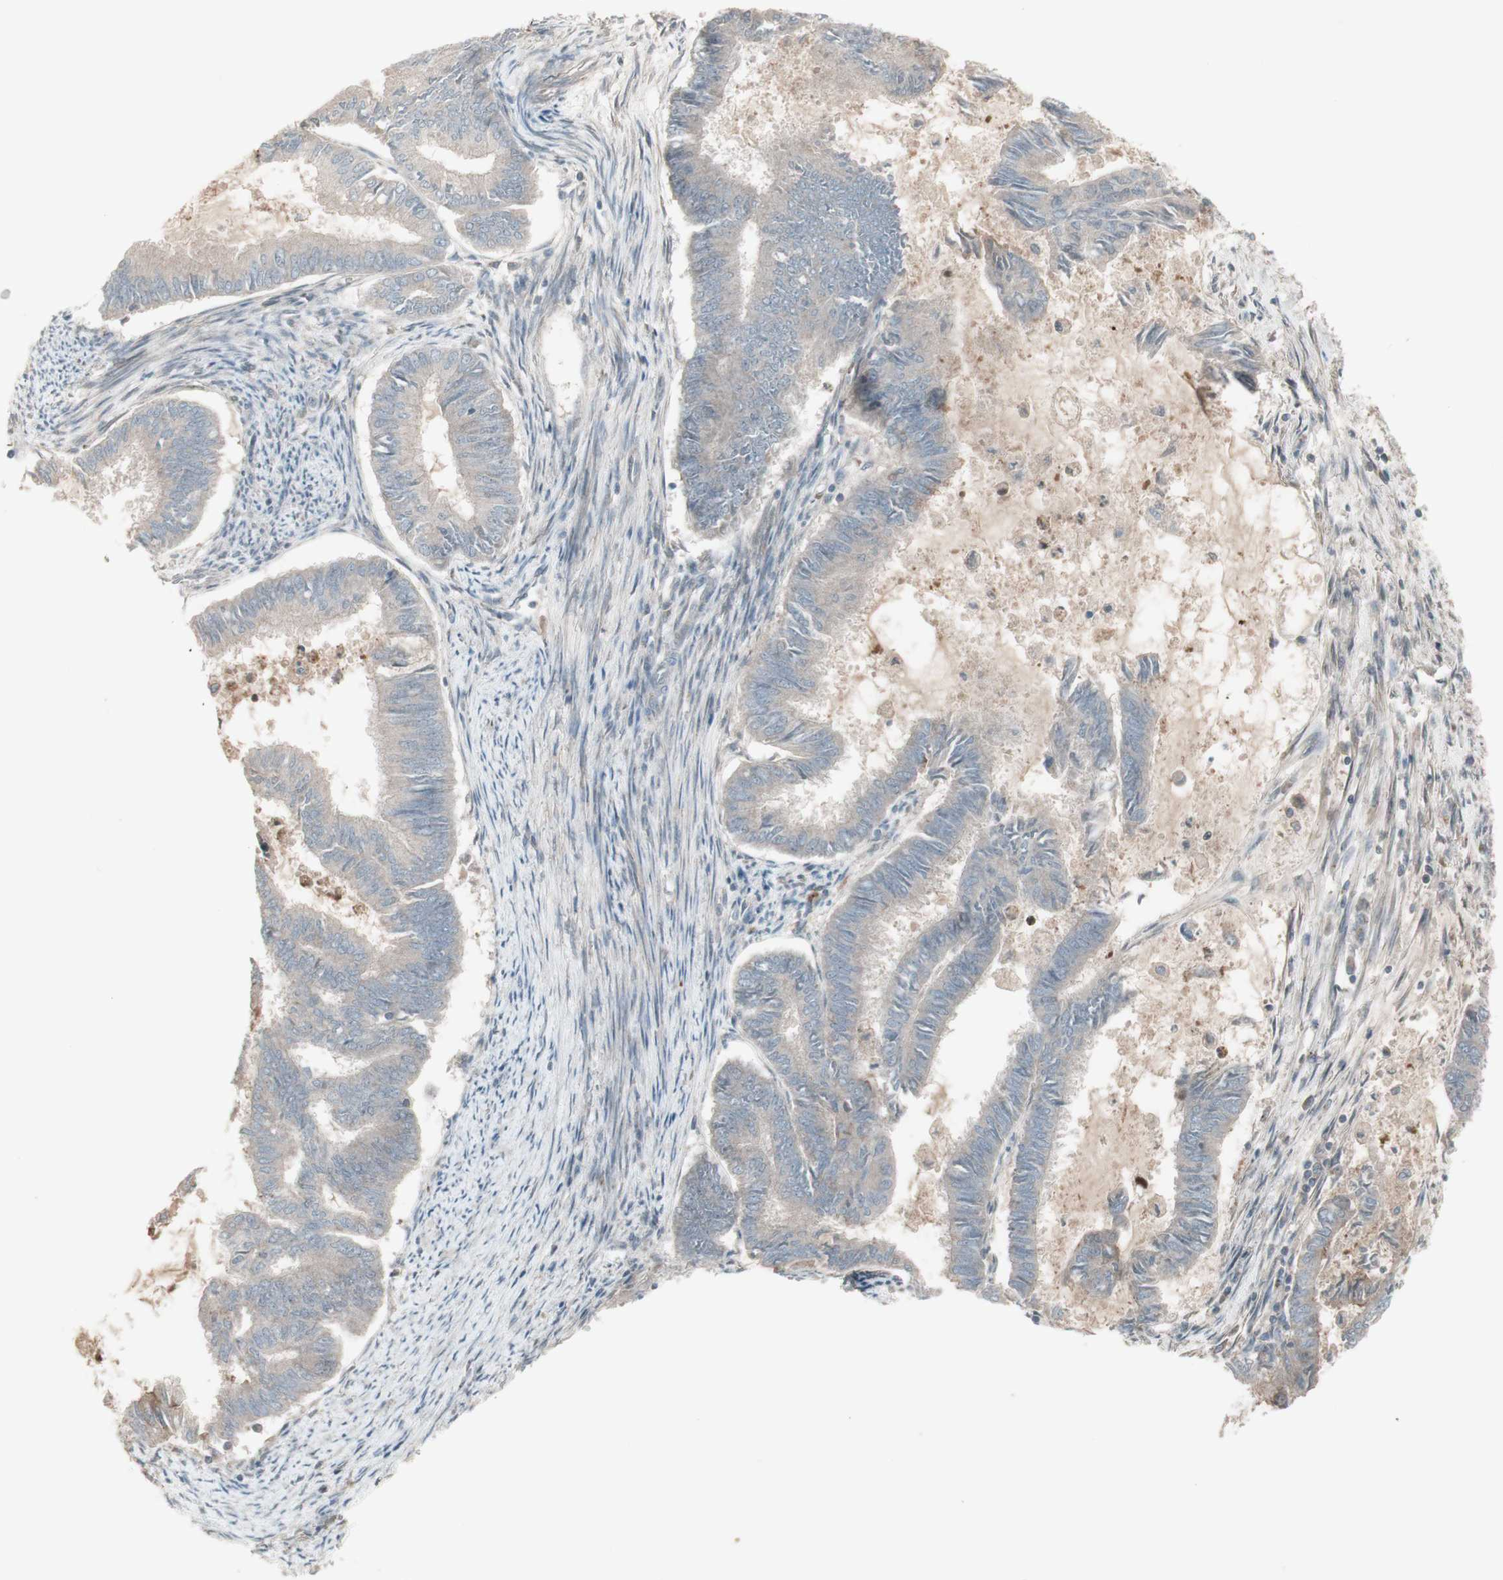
{"staining": {"intensity": "negative", "quantity": "none", "location": "none"}, "tissue": "endometrial cancer", "cell_type": "Tumor cells", "image_type": "cancer", "snomed": [{"axis": "morphology", "description": "Adenocarcinoma, NOS"}, {"axis": "topography", "description": "Endometrium"}], "caption": "Tumor cells are negative for brown protein staining in endometrial adenocarcinoma.", "gene": "MSH6", "patient": {"sex": "female", "age": 86}}